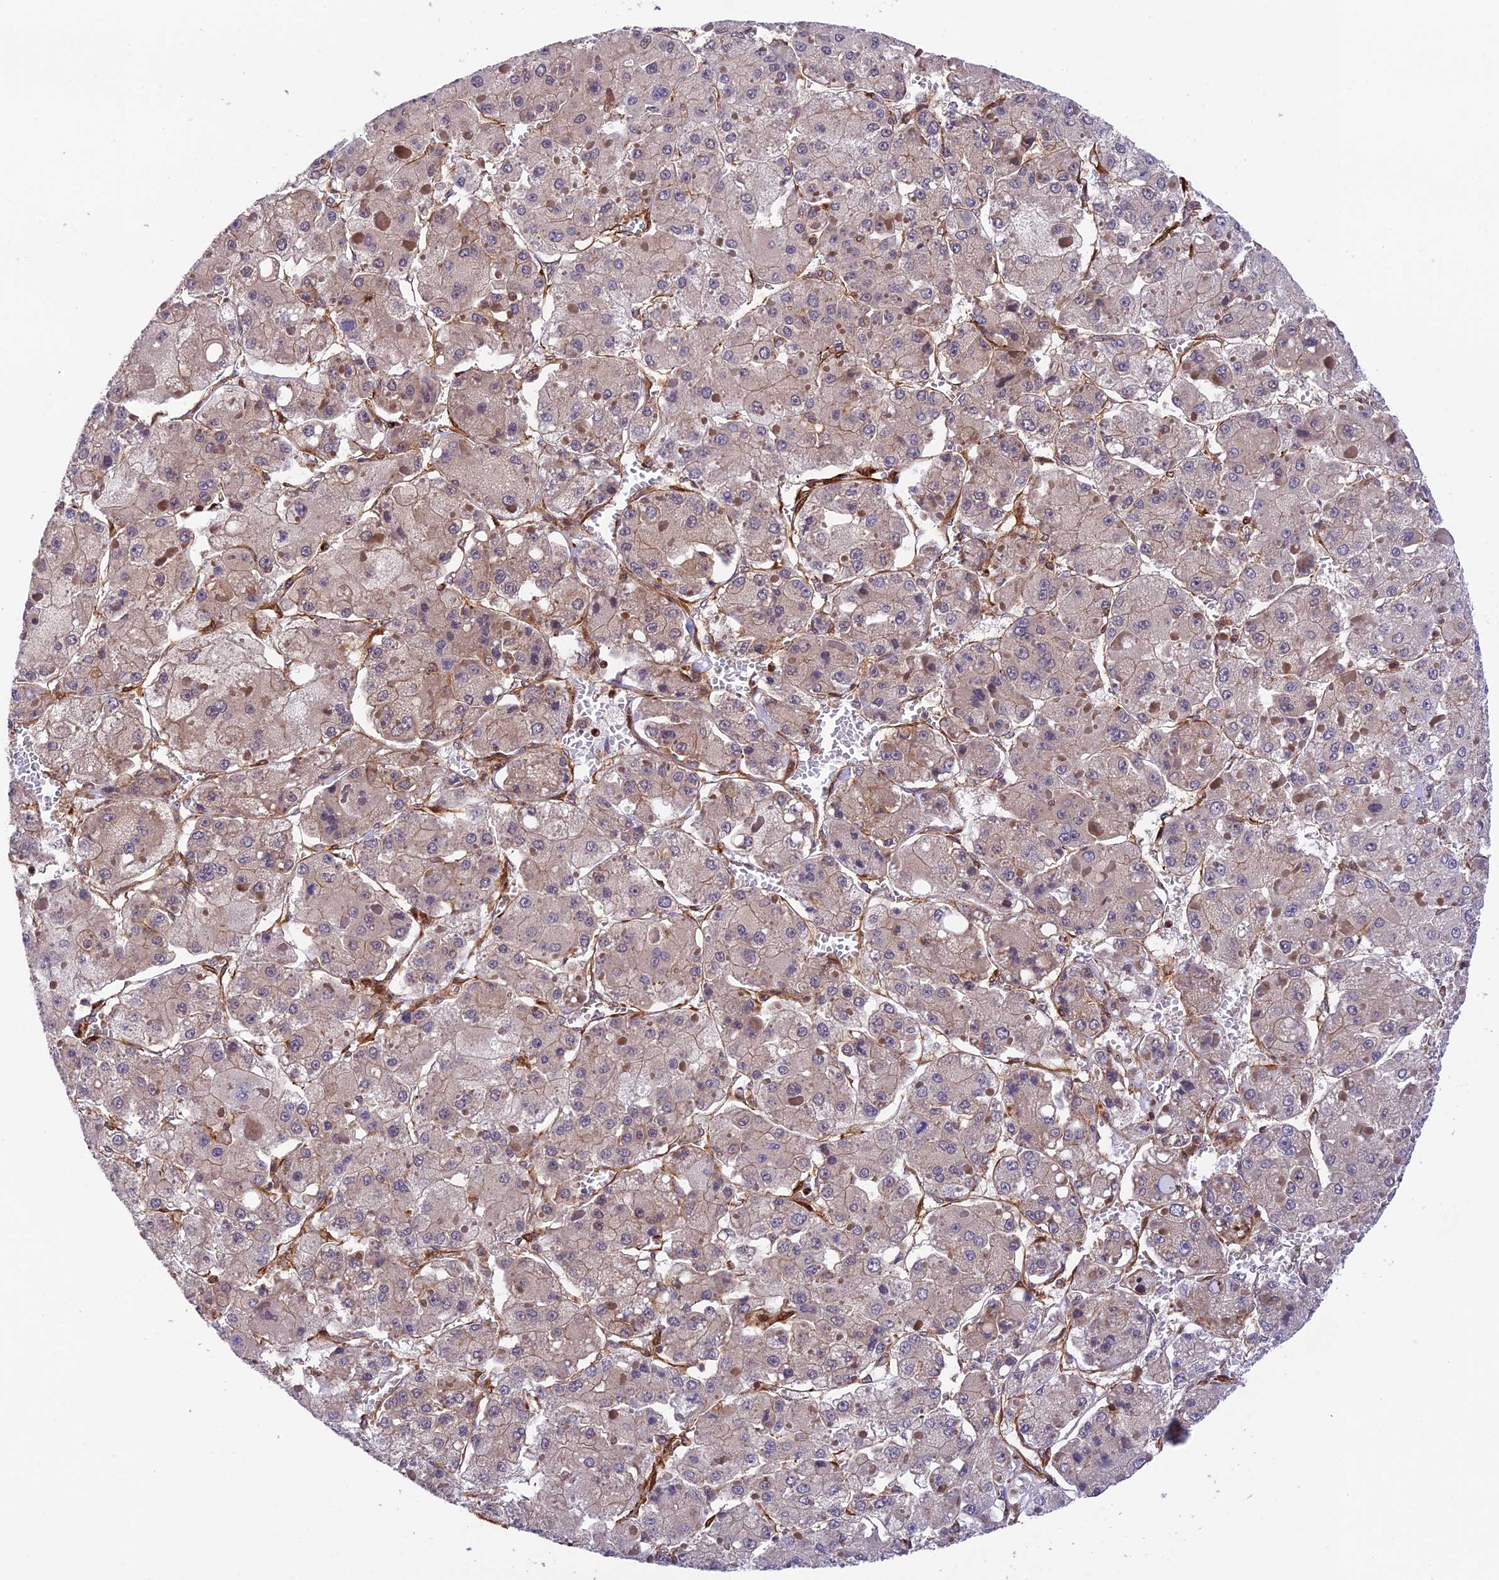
{"staining": {"intensity": "negative", "quantity": "none", "location": "none"}, "tissue": "liver cancer", "cell_type": "Tumor cells", "image_type": "cancer", "snomed": [{"axis": "morphology", "description": "Carcinoma, Hepatocellular, NOS"}, {"axis": "topography", "description": "Liver"}], "caption": "High power microscopy histopathology image of an immunohistochemistry (IHC) photomicrograph of liver cancer (hepatocellular carcinoma), revealing no significant expression in tumor cells.", "gene": "EVI5L", "patient": {"sex": "female", "age": 73}}